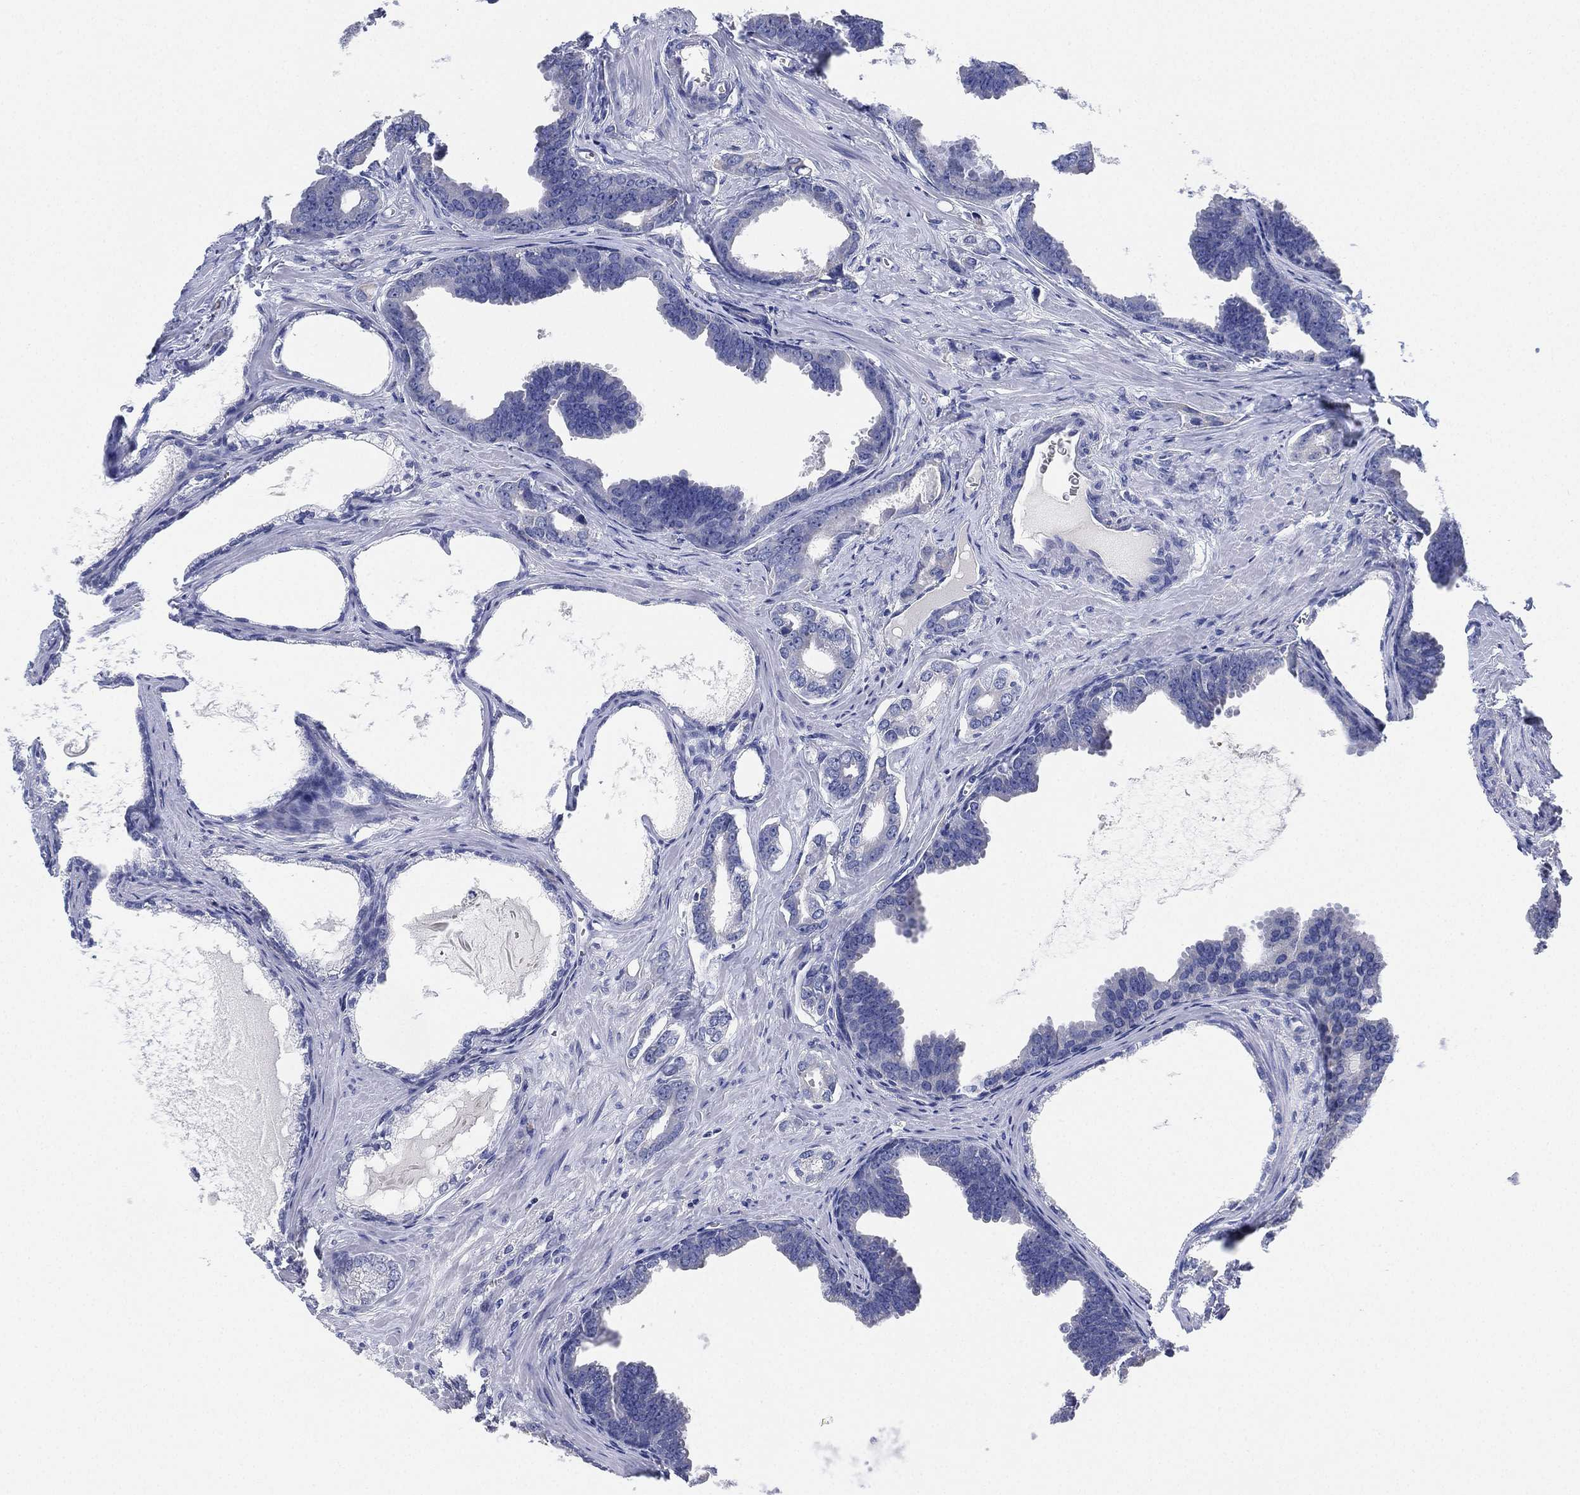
{"staining": {"intensity": "negative", "quantity": "none", "location": "none"}, "tissue": "prostate cancer", "cell_type": "Tumor cells", "image_type": "cancer", "snomed": [{"axis": "morphology", "description": "Adenocarcinoma, NOS"}, {"axis": "topography", "description": "Prostate"}], "caption": "Histopathology image shows no protein staining in tumor cells of prostate adenocarcinoma tissue. (Immunohistochemistry (ihc), brightfield microscopy, high magnification).", "gene": "IYD", "patient": {"sex": "male", "age": 66}}